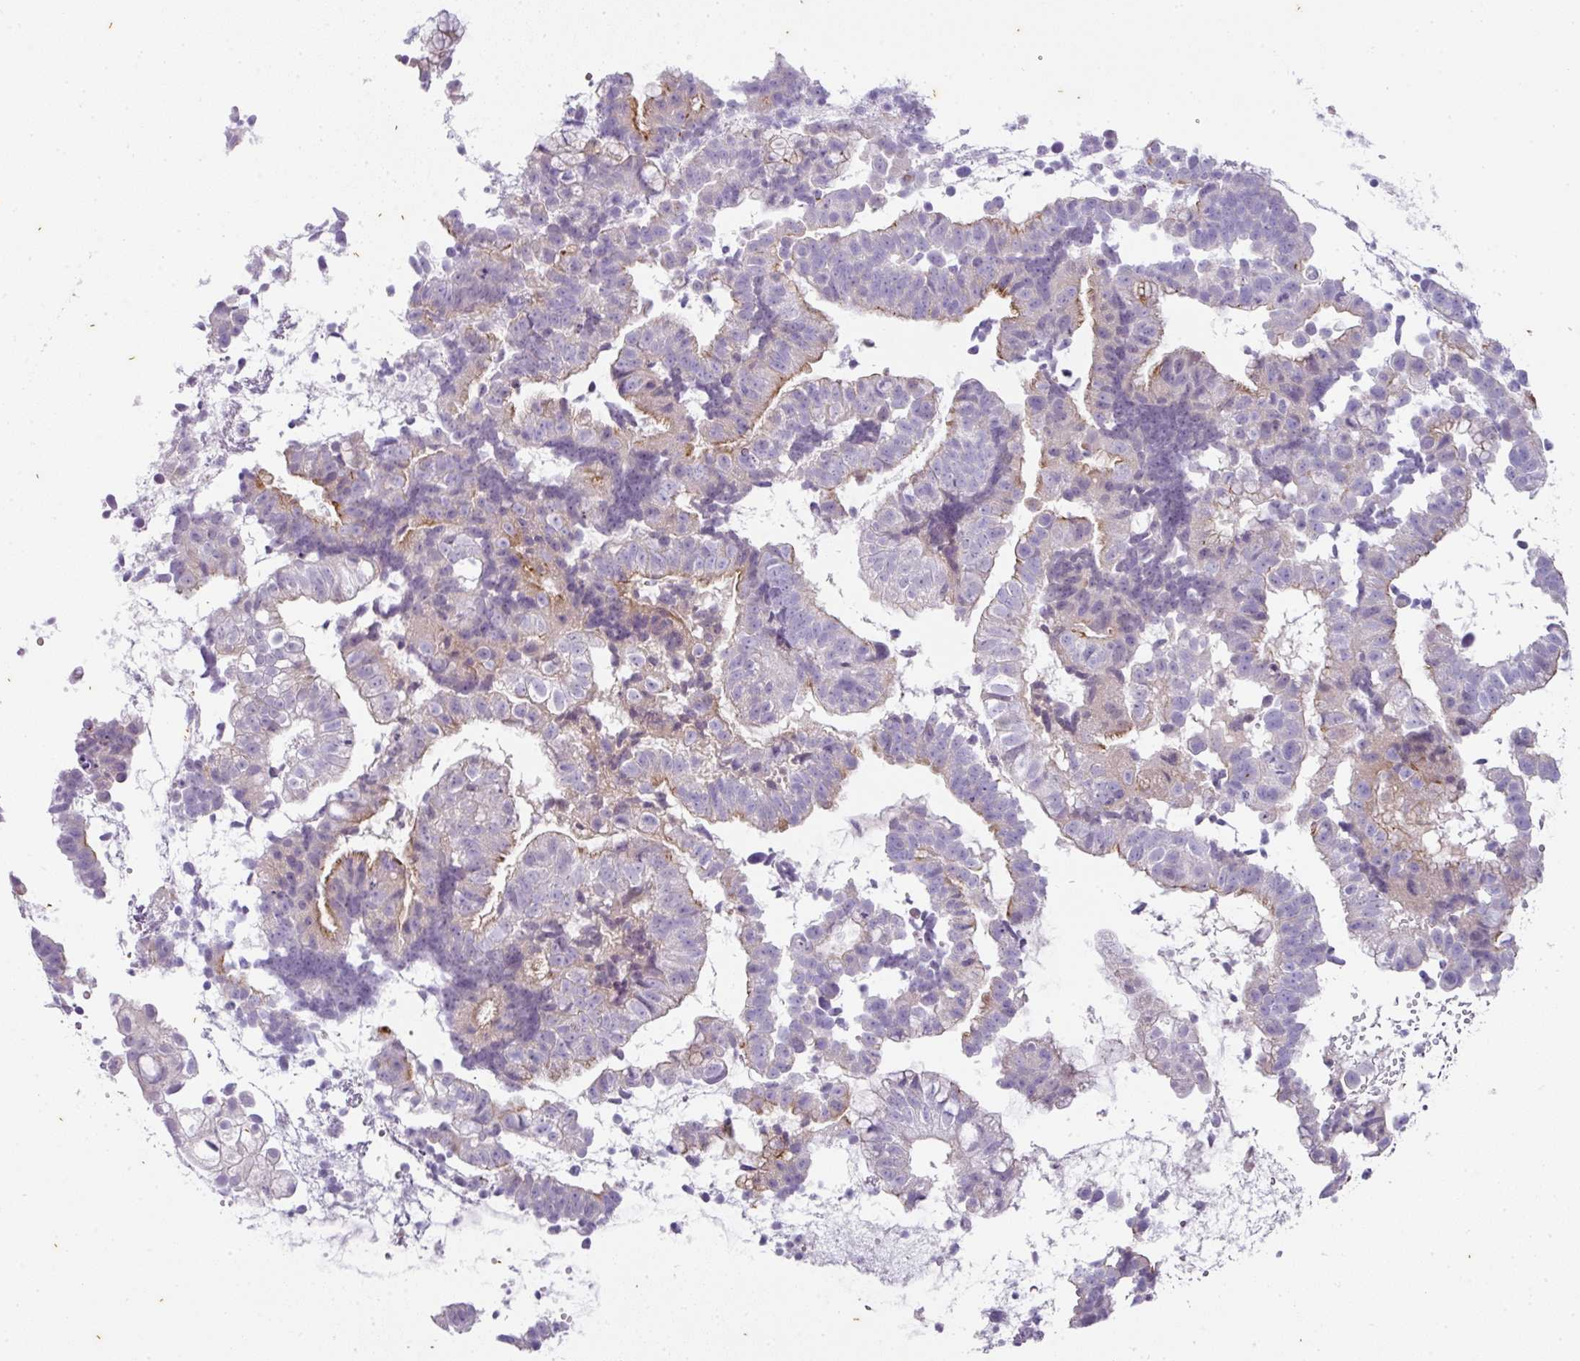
{"staining": {"intensity": "weak", "quantity": "25%-75%", "location": "cytoplasmic/membranous"}, "tissue": "endometrial cancer", "cell_type": "Tumor cells", "image_type": "cancer", "snomed": [{"axis": "morphology", "description": "Adenocarcinoma, NOS"}, {"axis": "topography", "description": "Endometrium"}], "caption": "This is an image of immunohistochemistry (IHC) staining of endometrial cancer, which shows weak positivity in the cytoplasmic/membranous of tumor cells.", "gene": "OR52N1", "patient": {"sex": "female", "age": 76}}